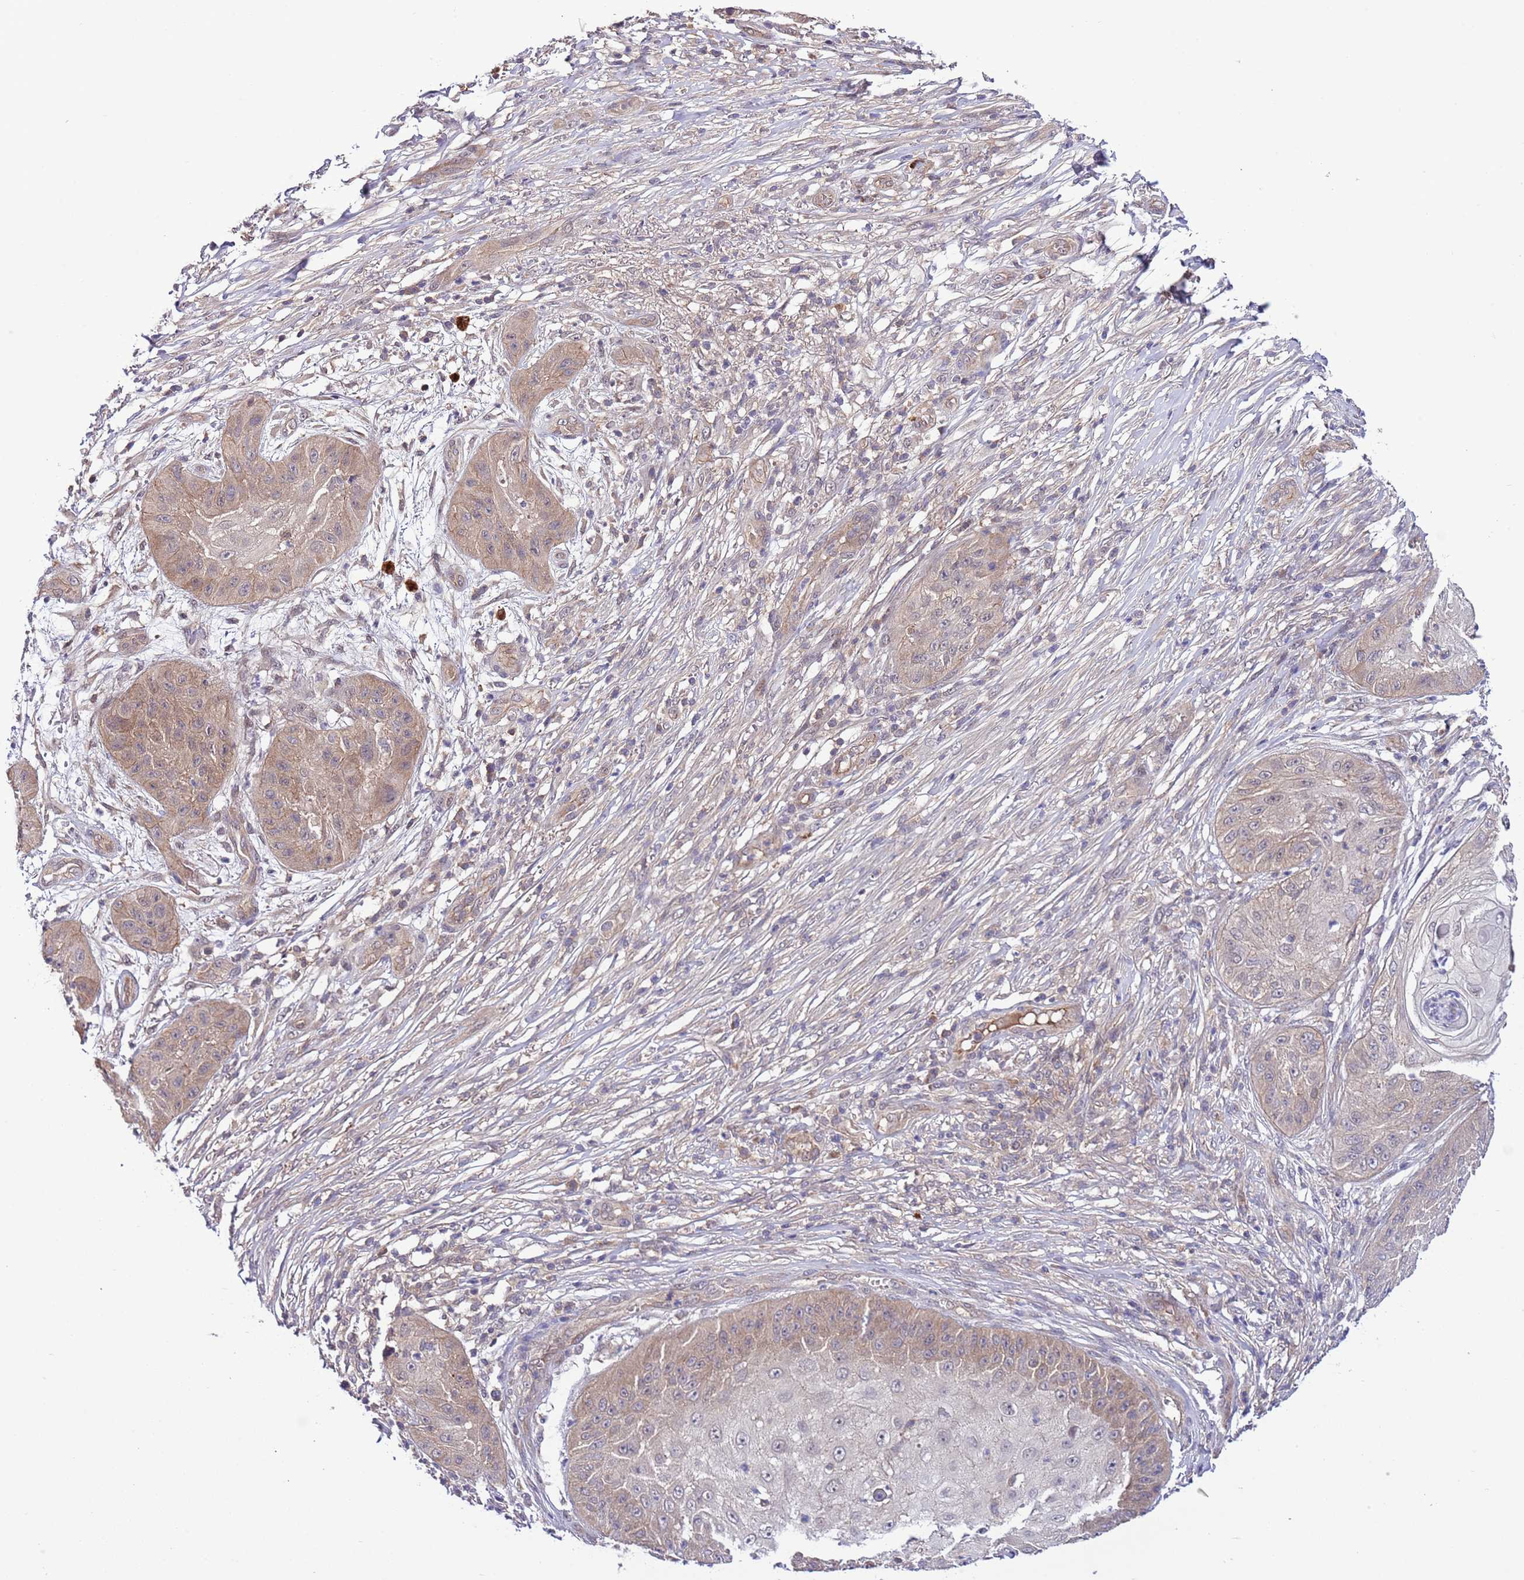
{"staining": {"intensity": "moderate", "quantity": "25%-75%", "location": "cytoplasmic/membranous"}, "tissue": "skin cancer", "cell_type": "Tumor cells", "image_type": "cancer", "snomed": [{"axis": "morphology", "description": "Squamous cell carcinoma, NOS"}, {"axis": "topography", "description": "Skin"}], "caption": "Tumor cells exhibit medium levels of moderate cytoplasmic/membranous staining in about 25%-75% of cells in skin cancer.", "gene": "DONSON", "patient": {"sex": "male", "age": 70}}